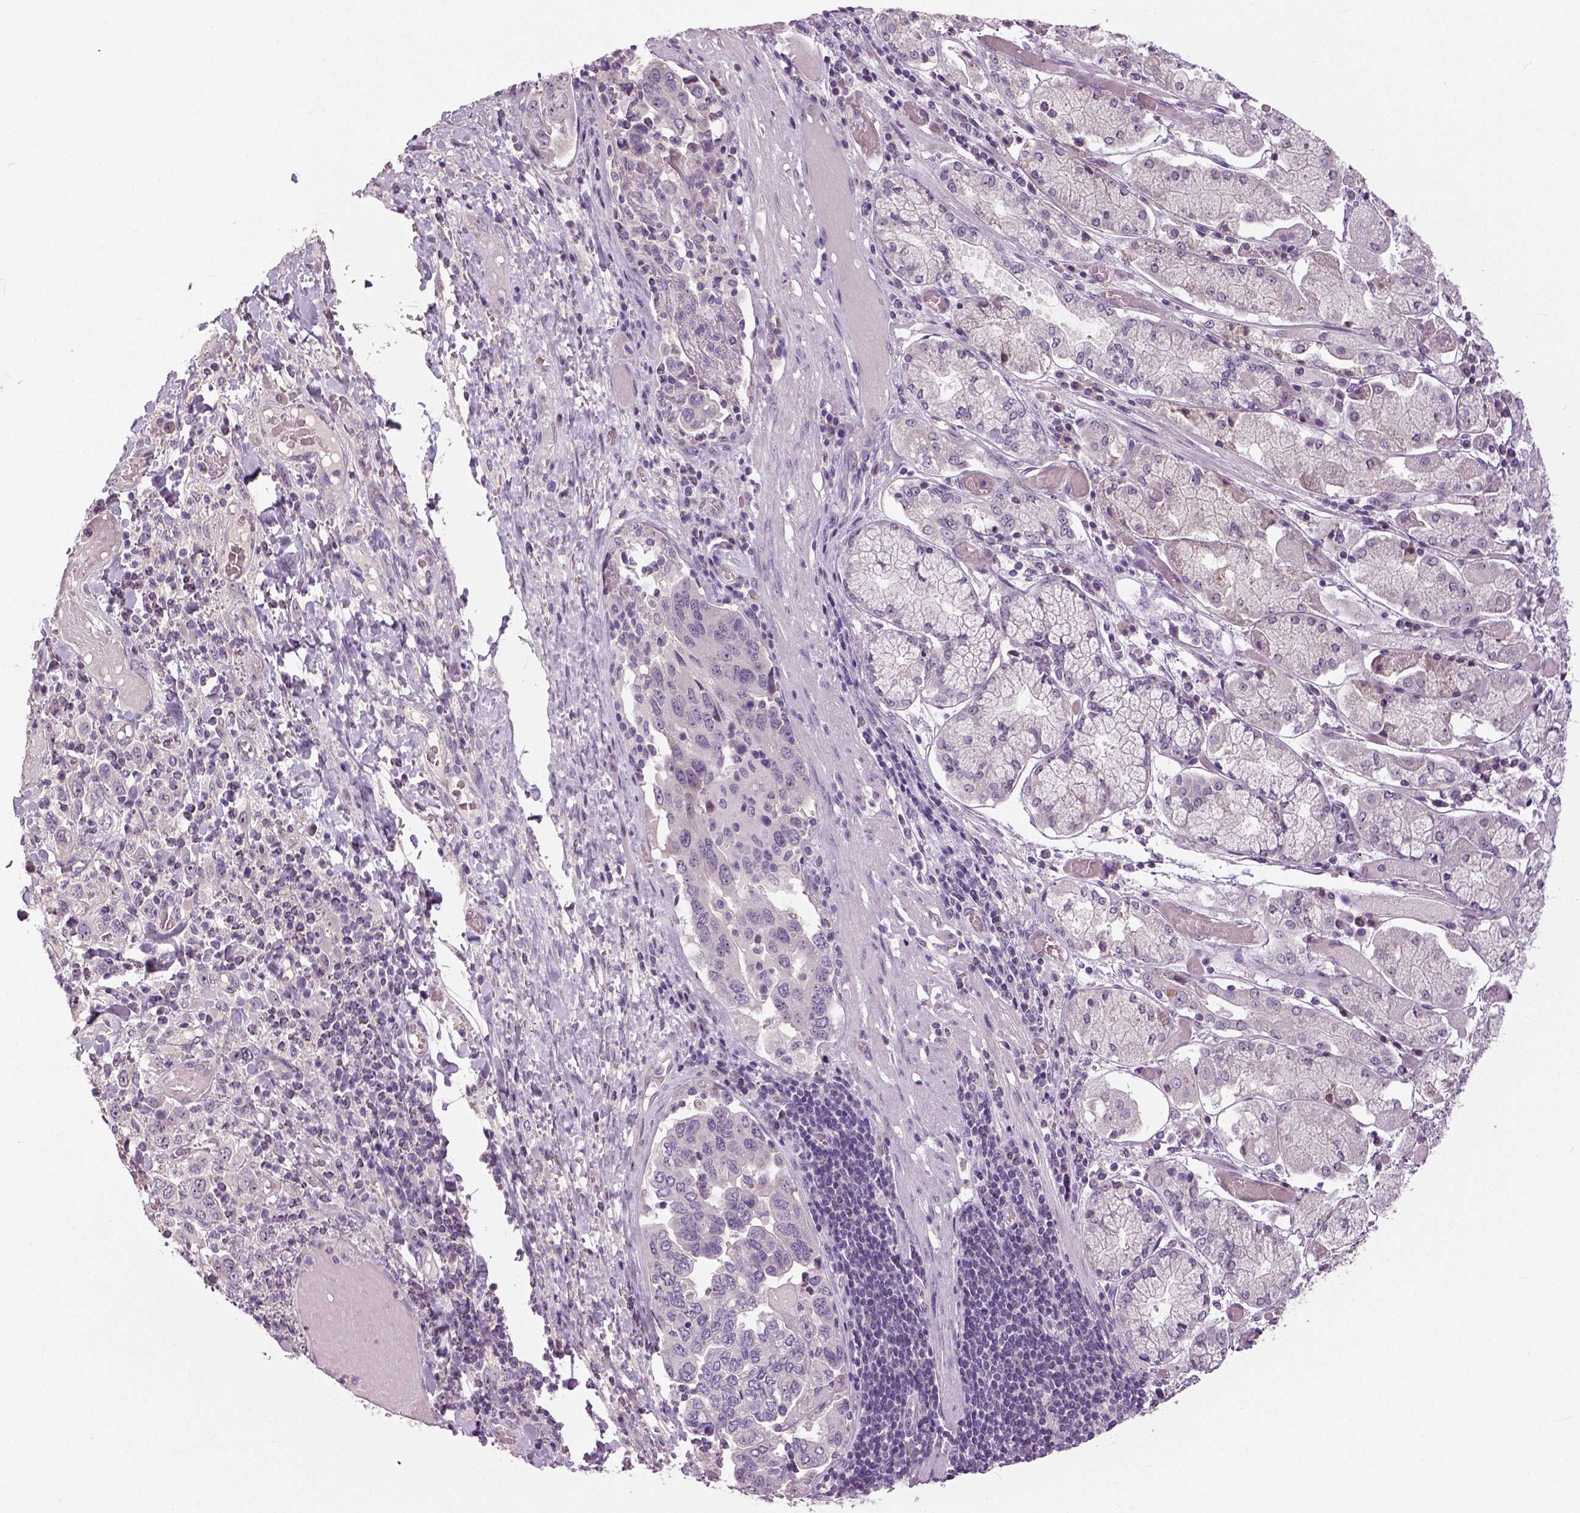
{"staining": {"intensity": "negative", "quantity": "none", "location": "none"}, "tissue": "stomach cancer", "cell_type": "Tumor cells", "image_type": "cancer", "snomed": [{"axis": "morphology", "description": "Adenocarcinoma, NOS"}, {"axis": "topography", "description": "Stomach, upper"}, {"axis": "topography", "description": "Stomach"}], "caption": "Immunohistochemistry (IHC) of stomach cancer shows no positivity in tumor cells.", "gene": "NECAB1", "patient": {"sex": "male", "age": 62}}